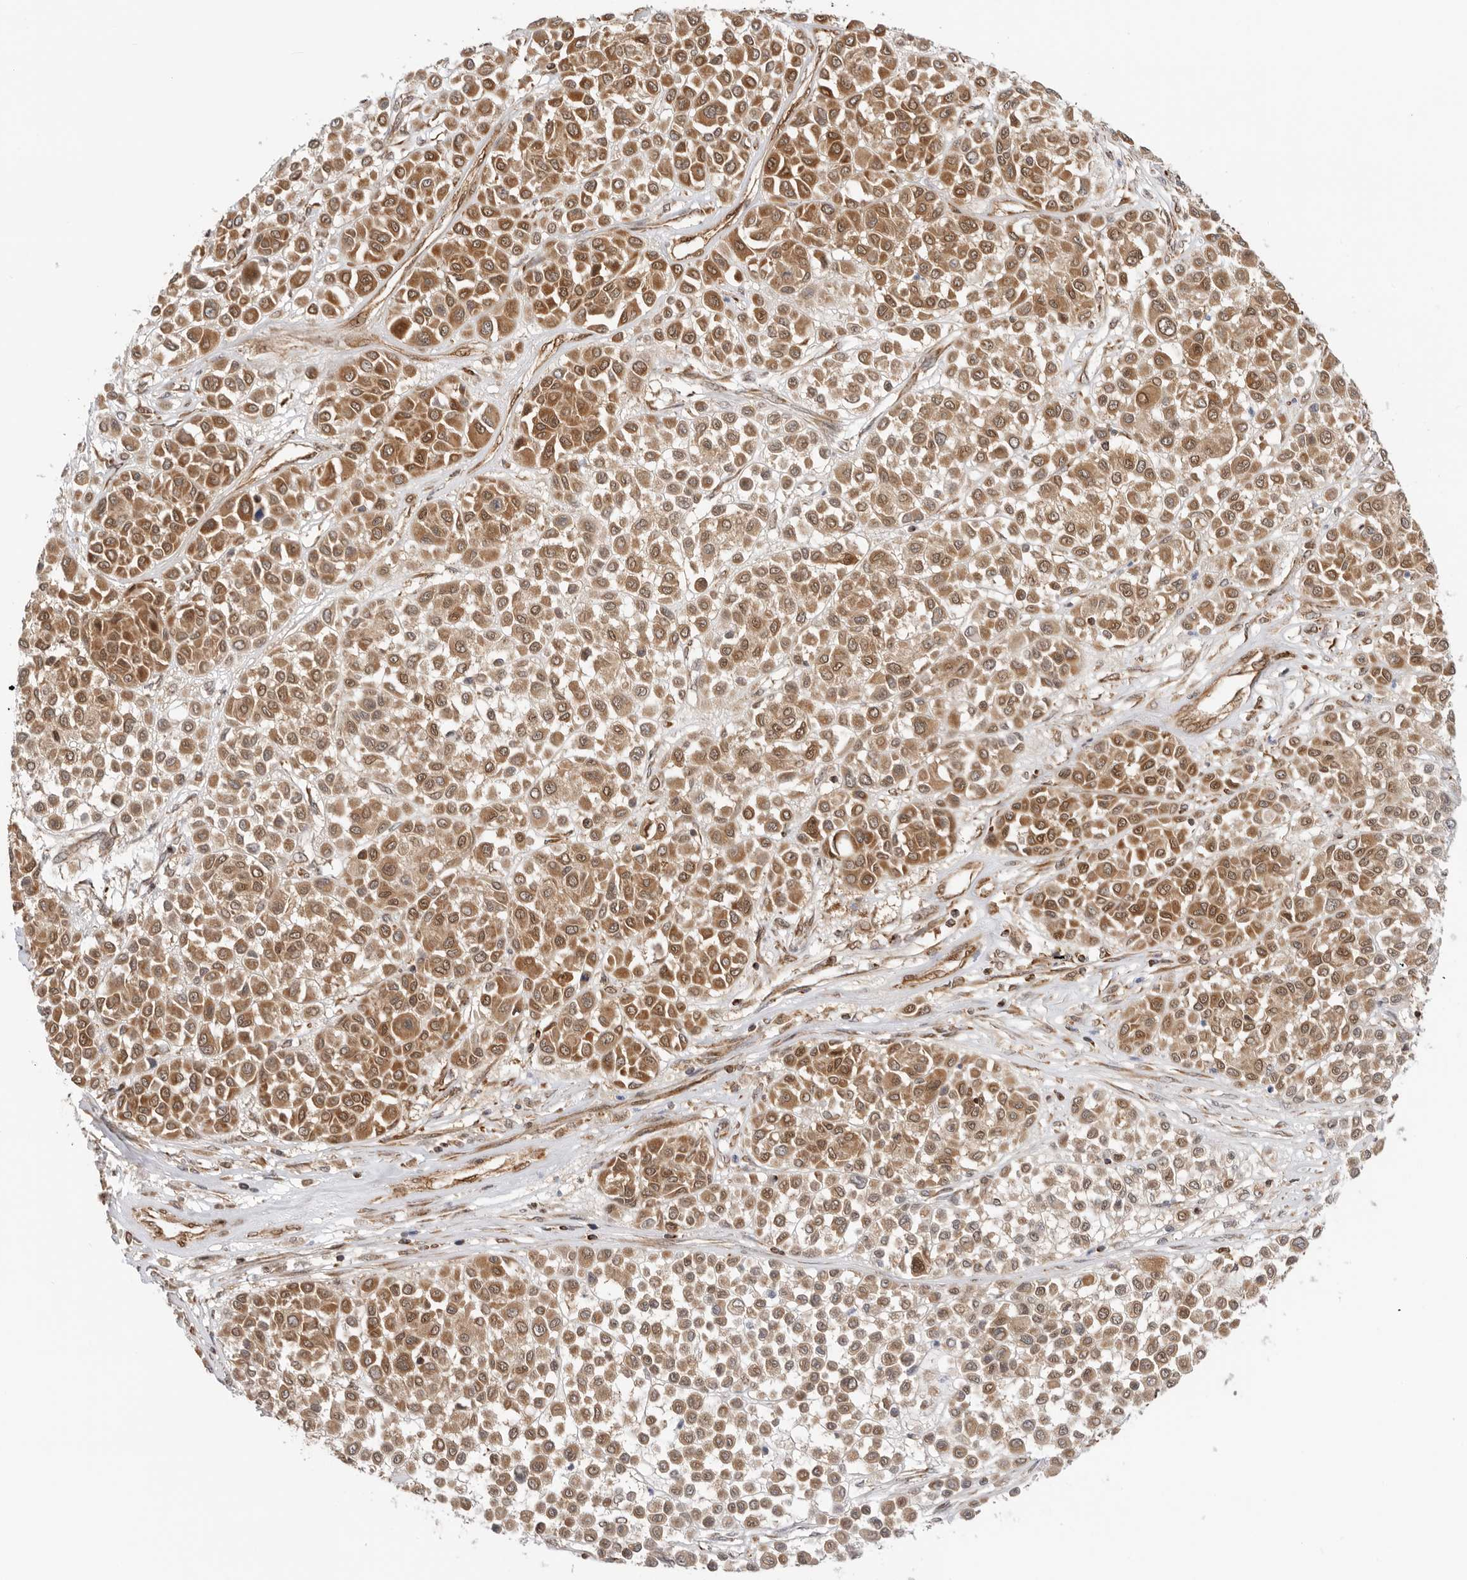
{"staining": {"intensity": "moderate", "quantity": ">75%", "location": "cytoplasmic/membranous,nuclear"}, "tissue": "melanoma", "cell_type": "Tumor cells", "image_type": "cancer", "snomed": [{"axis": "morphology", "description": "Malignant melanoma, Metastatic site"}, {"axis": "topography", "description": "Soft tissue"}], "caption": "Melanoma was stained to show a protein in brown. There is medium levels of moderate cytoplasmic/membranous and nuclear expression in approximately >75% of tumor cells.", "gene": "DCAF8", "patient": {"sex": "male", "age": 41}}